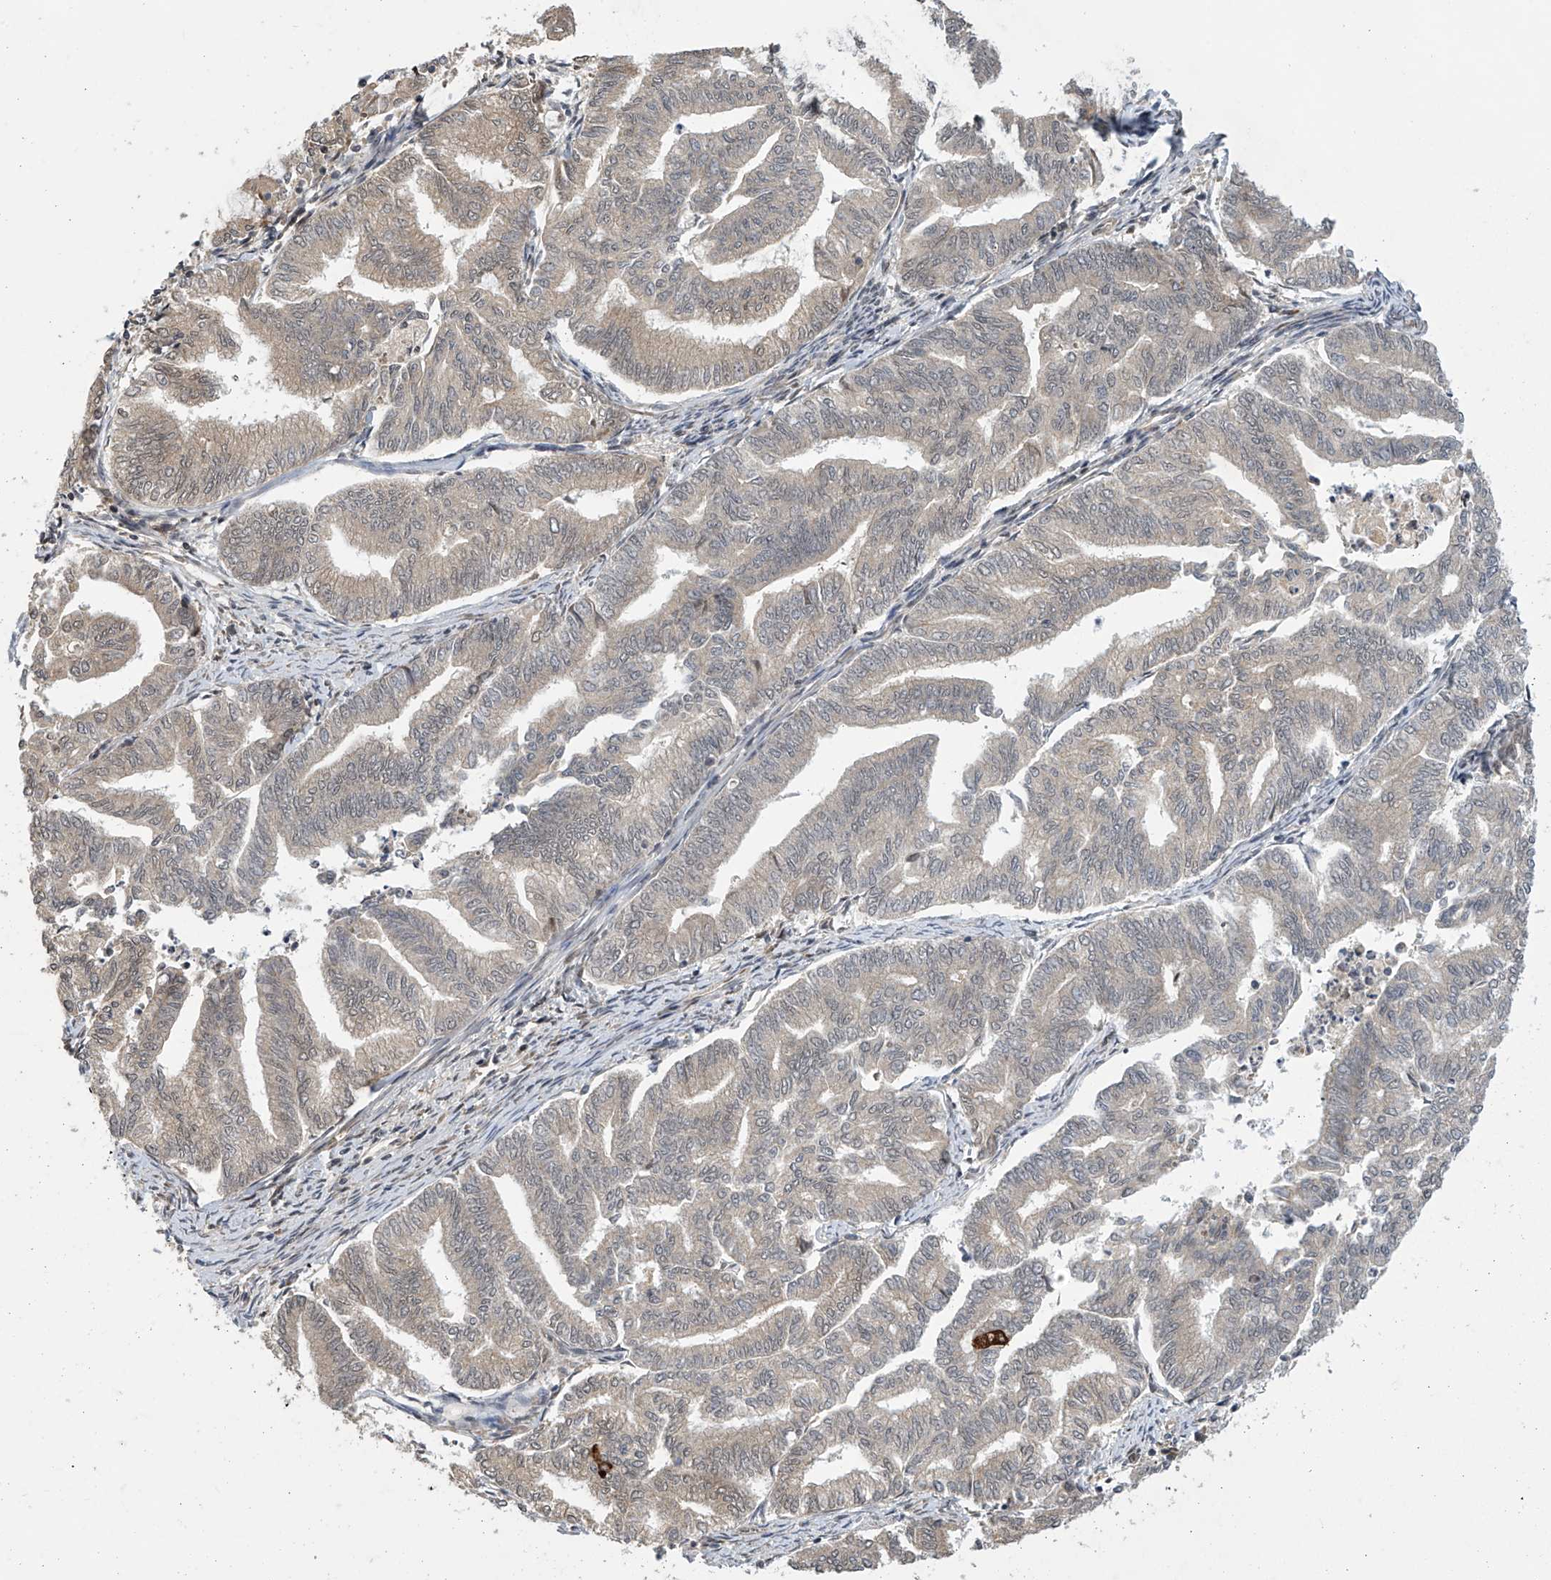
{"staining": {"intensity": "weak", "quantity": "<25%", "location": "cytoplasmic/membranous"}, "tissue": "endometrial cancer", "cell_type": "Tumor cells", "image_type": "cancer", "snomed": [{"axis": "morphology", "description": "Adenocarcinoma, NOS"}, {"axis": "topography", "description": "Endometrium"}], "caption": "The micrograph displays no staining of tumor cells in endometrial cancer.", "gene": "ABHD13", "patient": {"sex": "female", "age": 79}}